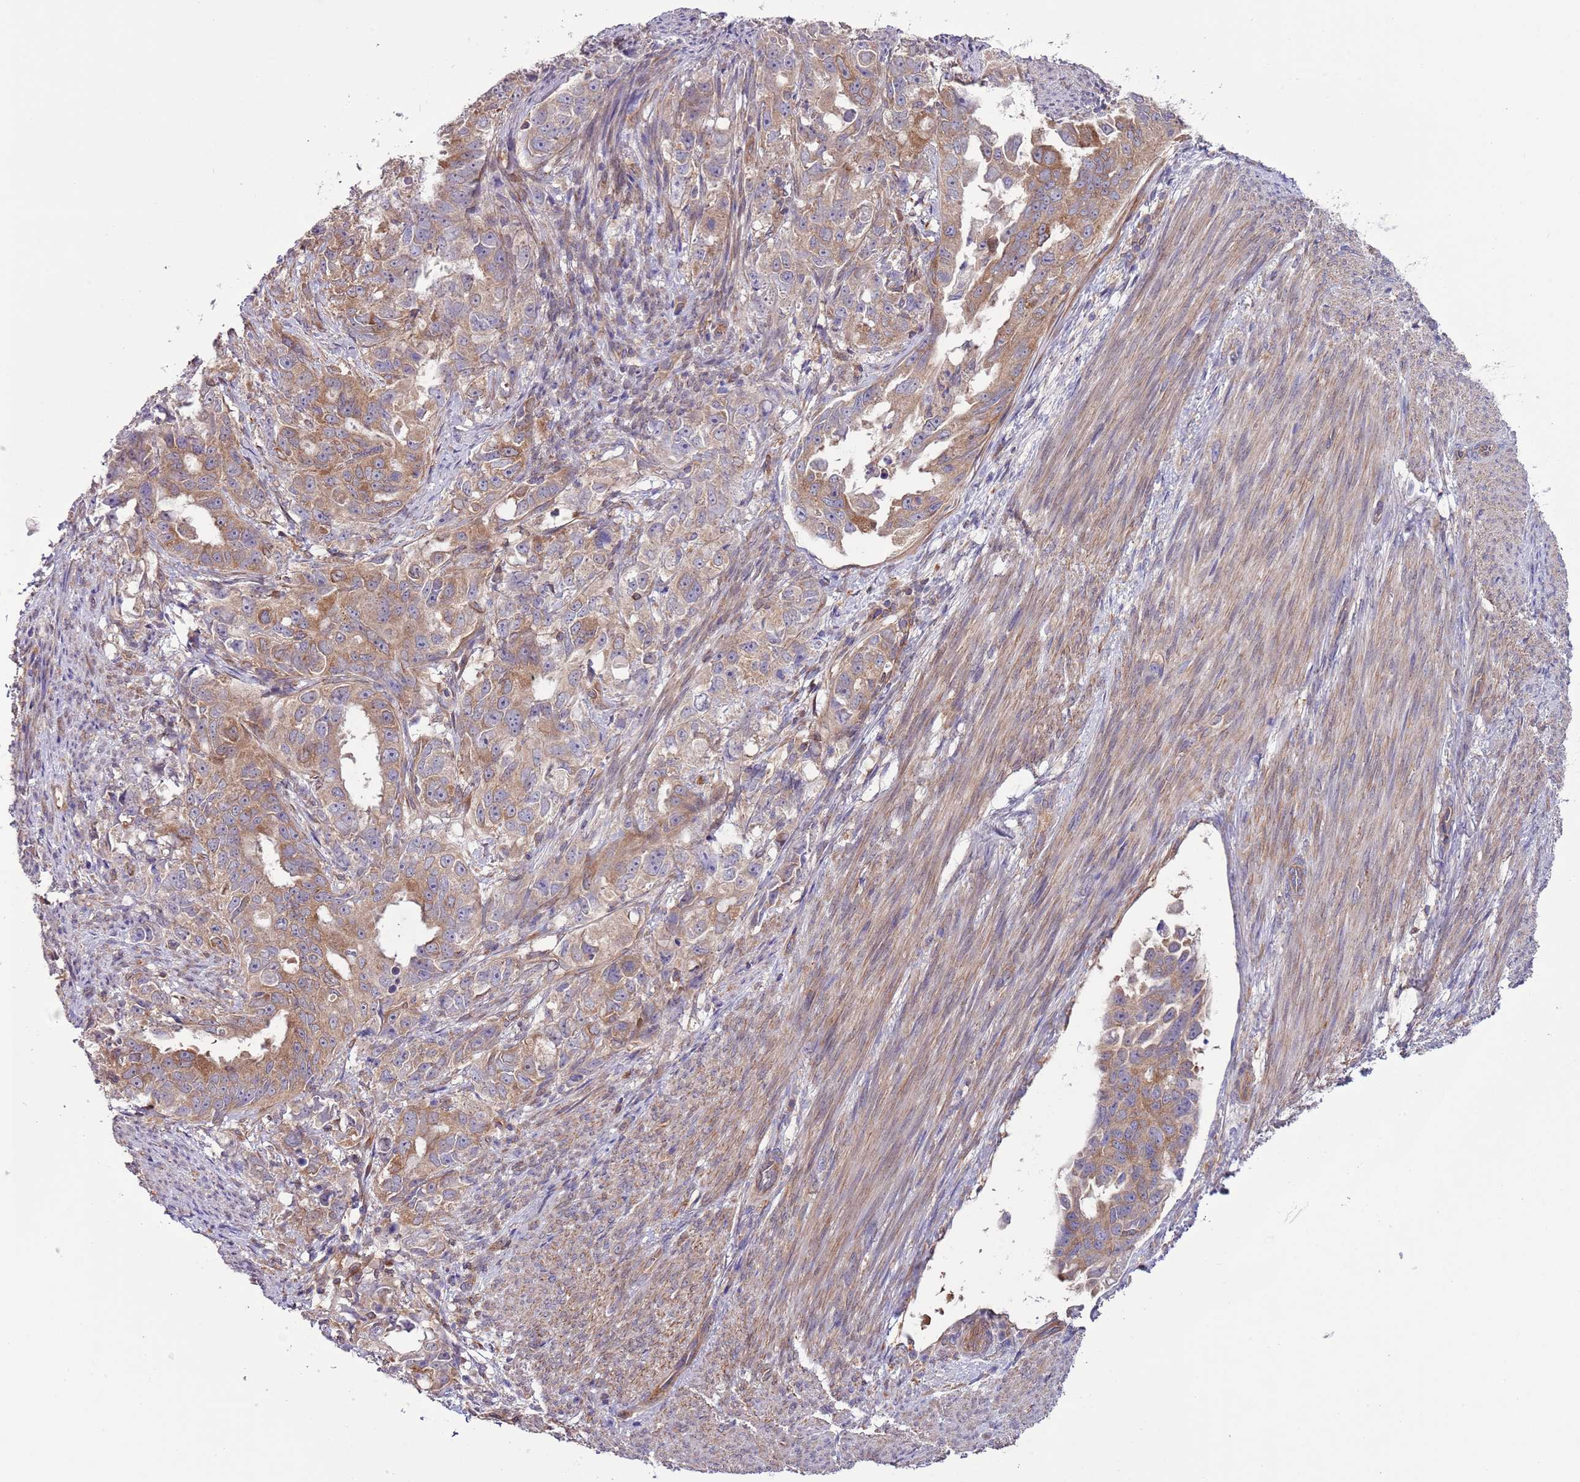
{"staining": {"intensity": "moderate", "quantity": ">75%", "location": "cytoplasmic/membranous"}, "tissue": "endometrial cancer", "cell_type": "Tumor cells", "image_type": "cancer", "snomed": [{"axis": "morphology", "description": "Adenocarcinoma, NOS"}, {"axis": "topography", "description": "Endometrium"}], "caption": "A medium amount of moderate cytoplasmic/membranous expression is identified in approximately >75% of tumor cells in endometrial cancer (adenocarcinoma) tissue. The staining was performed using DAB (3,3'-diaminobenzidine) to visualize the protein expression in brown, while the nuclei were stained in blue with hematoxylin (Magnification: 20x).", "gene": "LPIN2", "patient": {"sex": "female", "age": 65}}